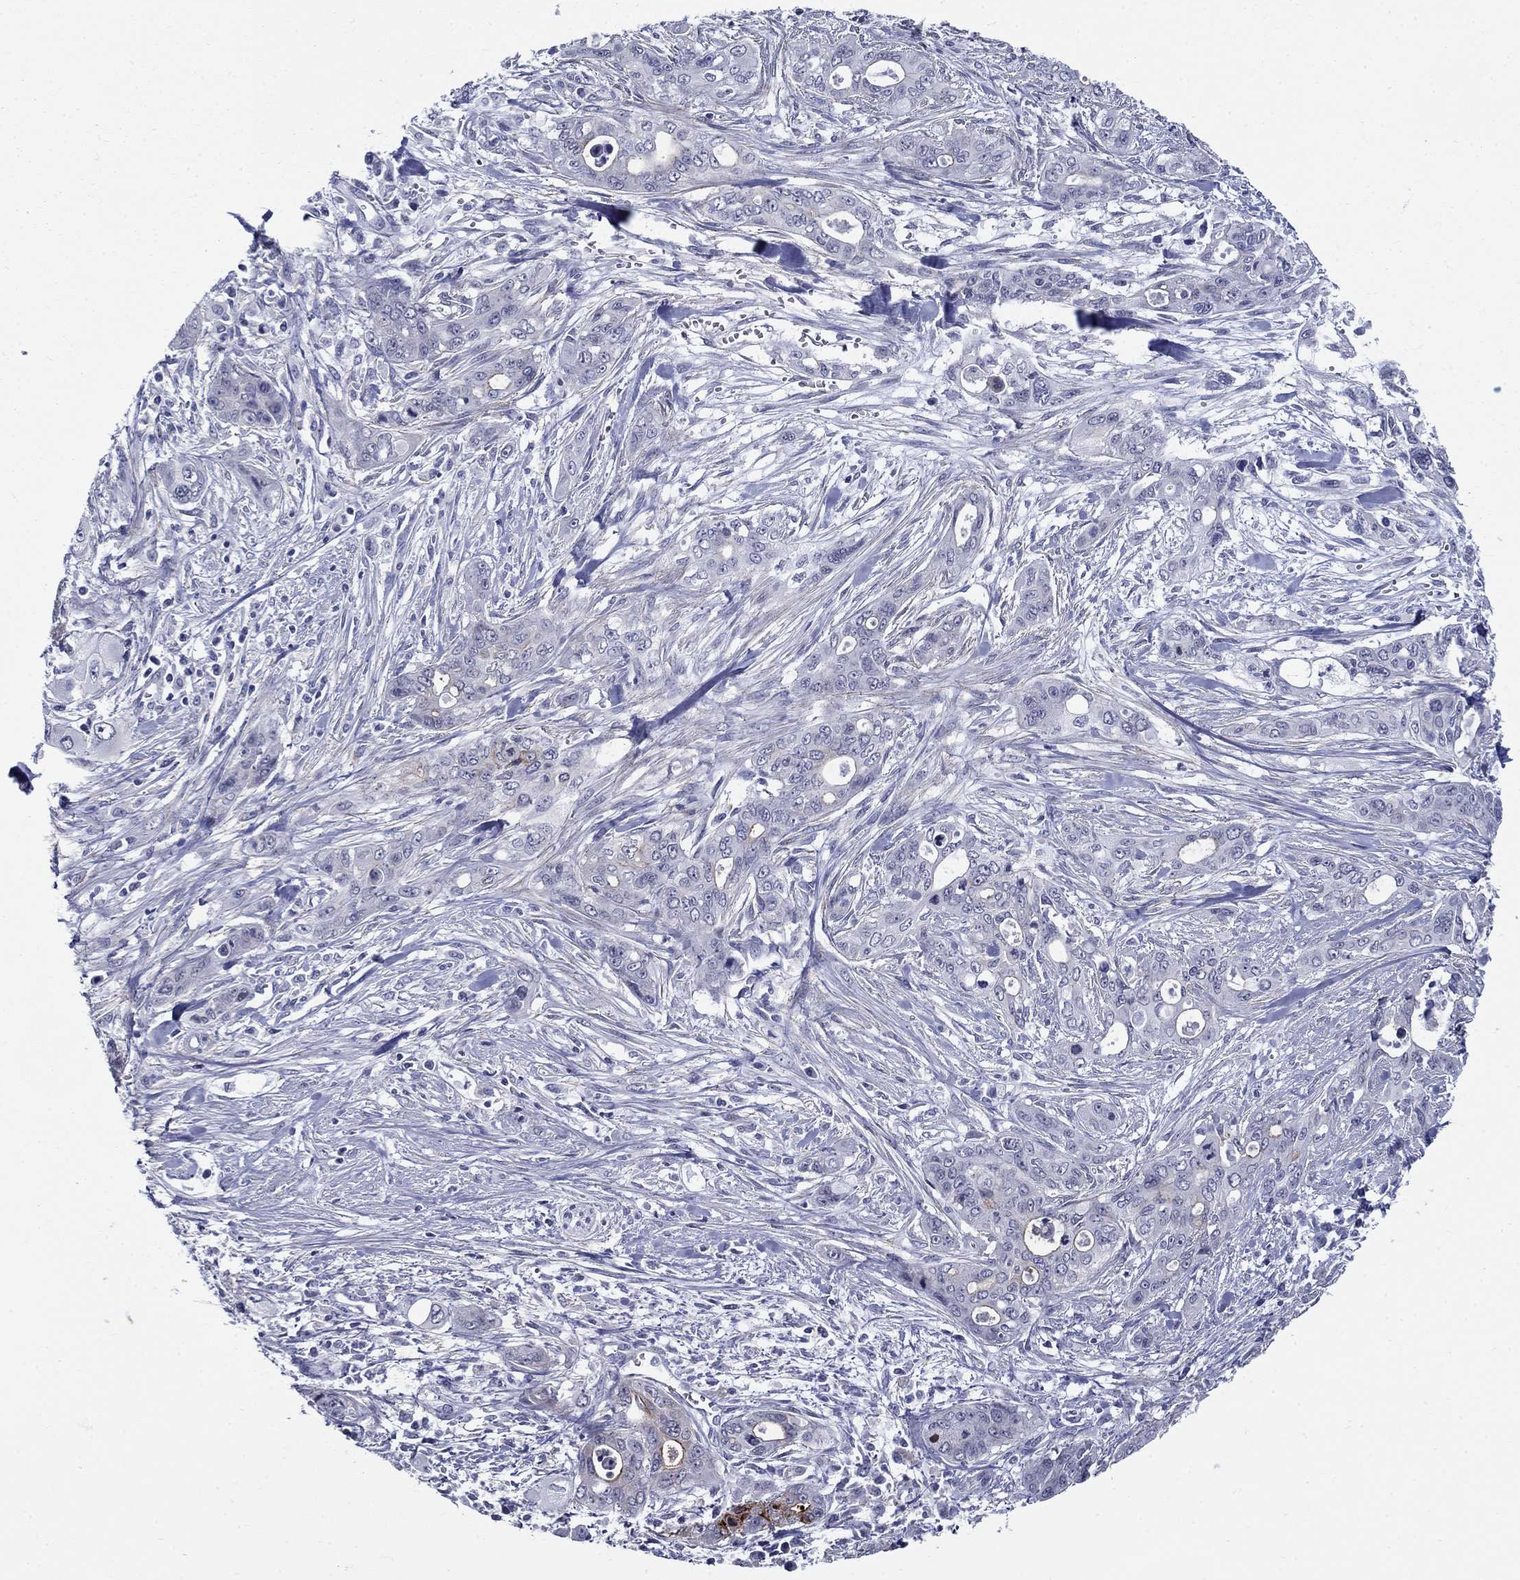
{"staining": {"intensity": "strong", "quantity": "<25%", "location": "cytoplasmic/membranous"}, "tissue": "pancreatic cancer", "cell_type": "Tumor cells", "image_type": "cancer", "snomed": [{"axis": "morphology", "description": "Adenocarcinoma, NOS"}, {"axis": "topography", "description": "Pancreas"}], "caption": "DAB (3,3'-diaminobenzidine) immunohistochemical staining of pancreatic adenocarcinoma demonstrates strong cytoplasmic/membranous protein positivity in about <25% of tumor cells.", "gene": "C4orf19", "patient": {"sex": "male", "age": 47}}